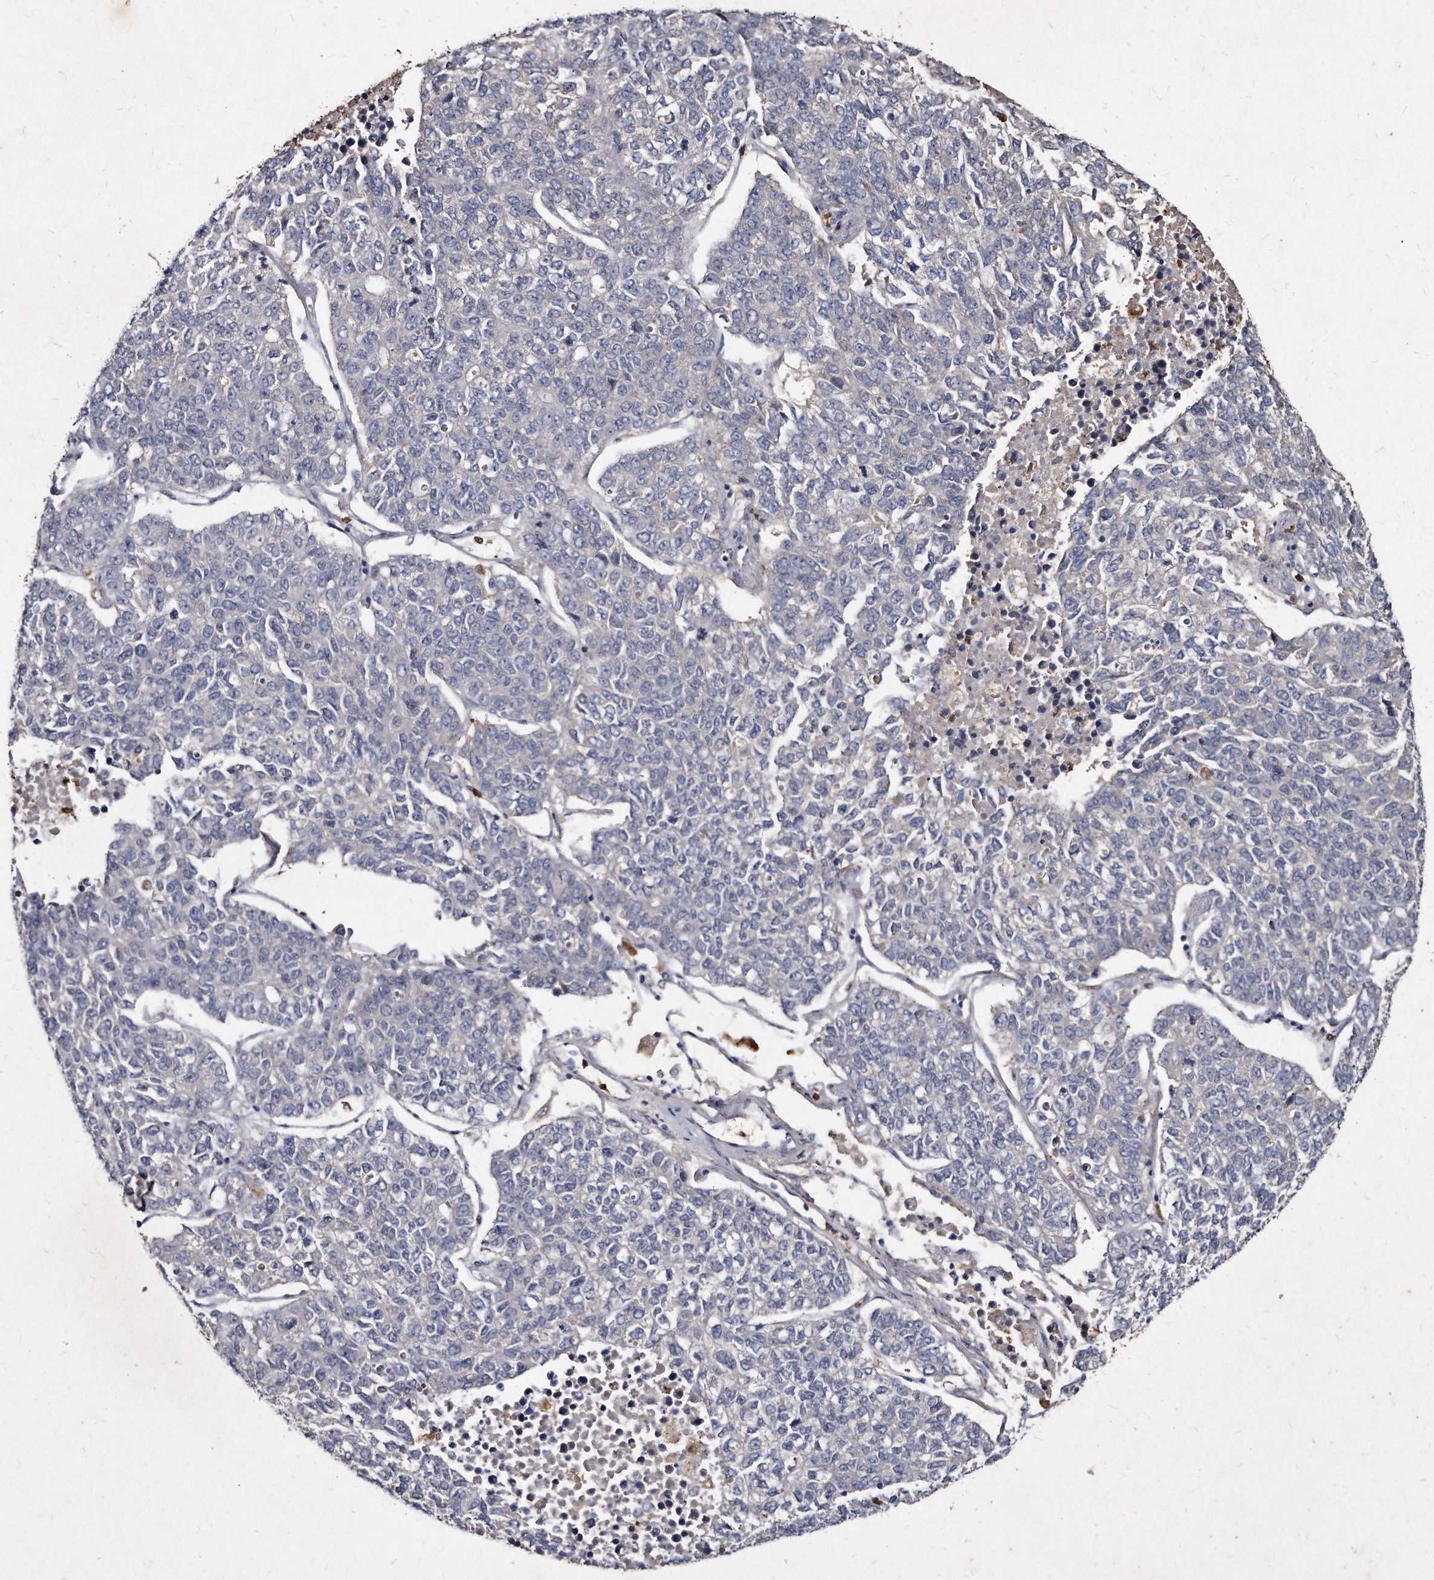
{"staining": {"intensity": "negative", "quantity": "none", "location": "none"}, "tissue": "lung cancer", "cell_type": "Tumor cells", "image_type": "cancer", "snomed": [{"axis": "morphology", "description": "Adenocarcinoma, NOS"}, {"axis": "topography", "description": "Lung"}], "caption": "A histopathology image of lung adenocarcinoma stained for a protein displays no brown staining in tumor cells.", "gene": "KLHDC3", "patient": {"sex": "male", "age": 49}}